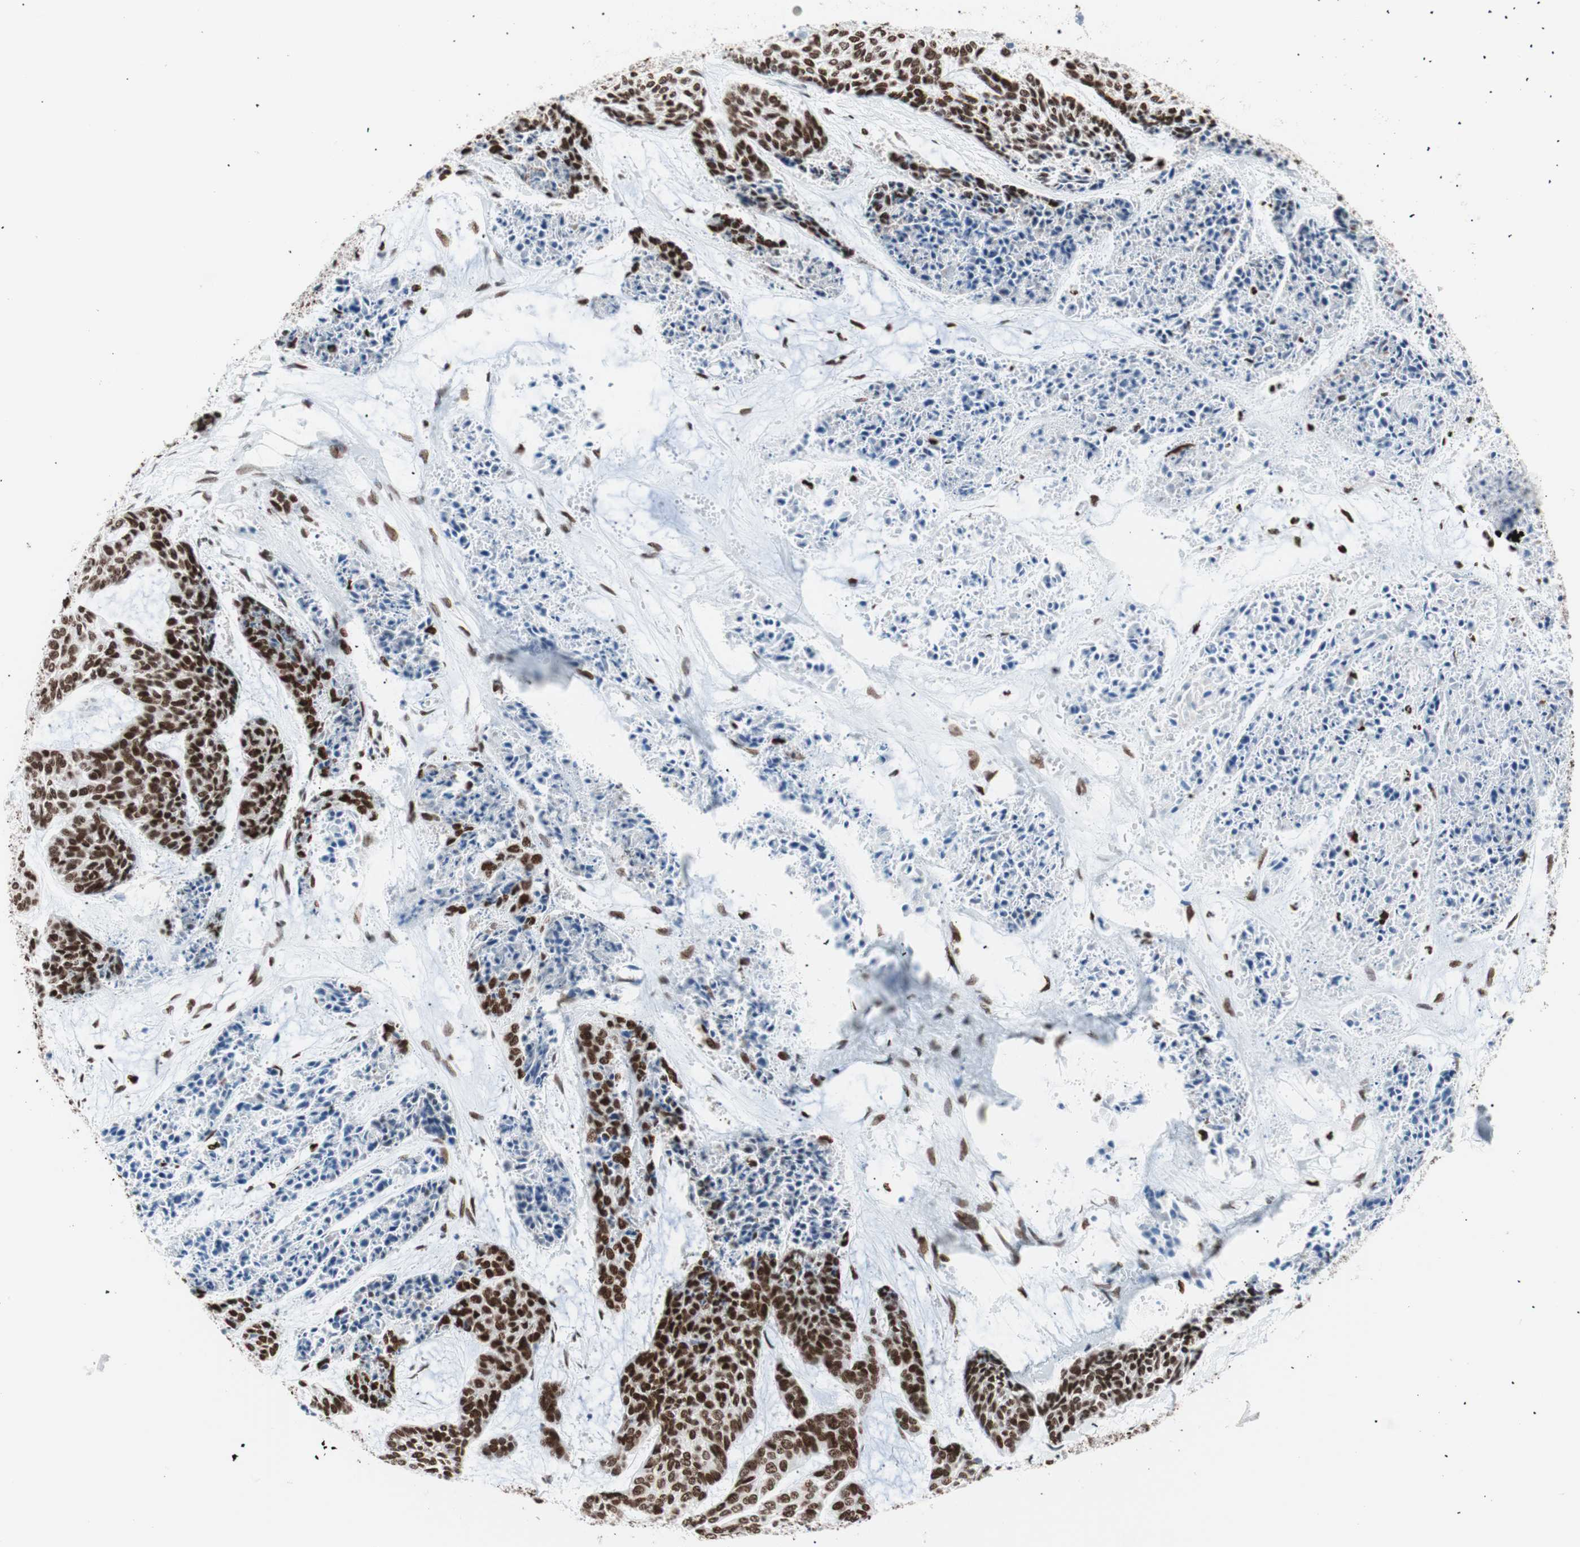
{"staining": {"intensity": "strong", "quantity": "25%-75%", "location": "nuclear"}, "tissue": "skin cancer", "cell_type": "Tumor cells", "image_type": "cancer", "snomed": [{"axis": "morphology", "description": "Basal cell carcinoma"}, {"axis": "topography", "description": "Skin"}], "caption": "A micrograph of human basal cell carcinoma (skin) stained for a protein reveals strong nuclear brown staining in tumor cells. The protein of interest is shown in brown color, while the nuclei are stained blue.", "gene": "CEBPB", "patient": {"sex": "female", "age": 64}}